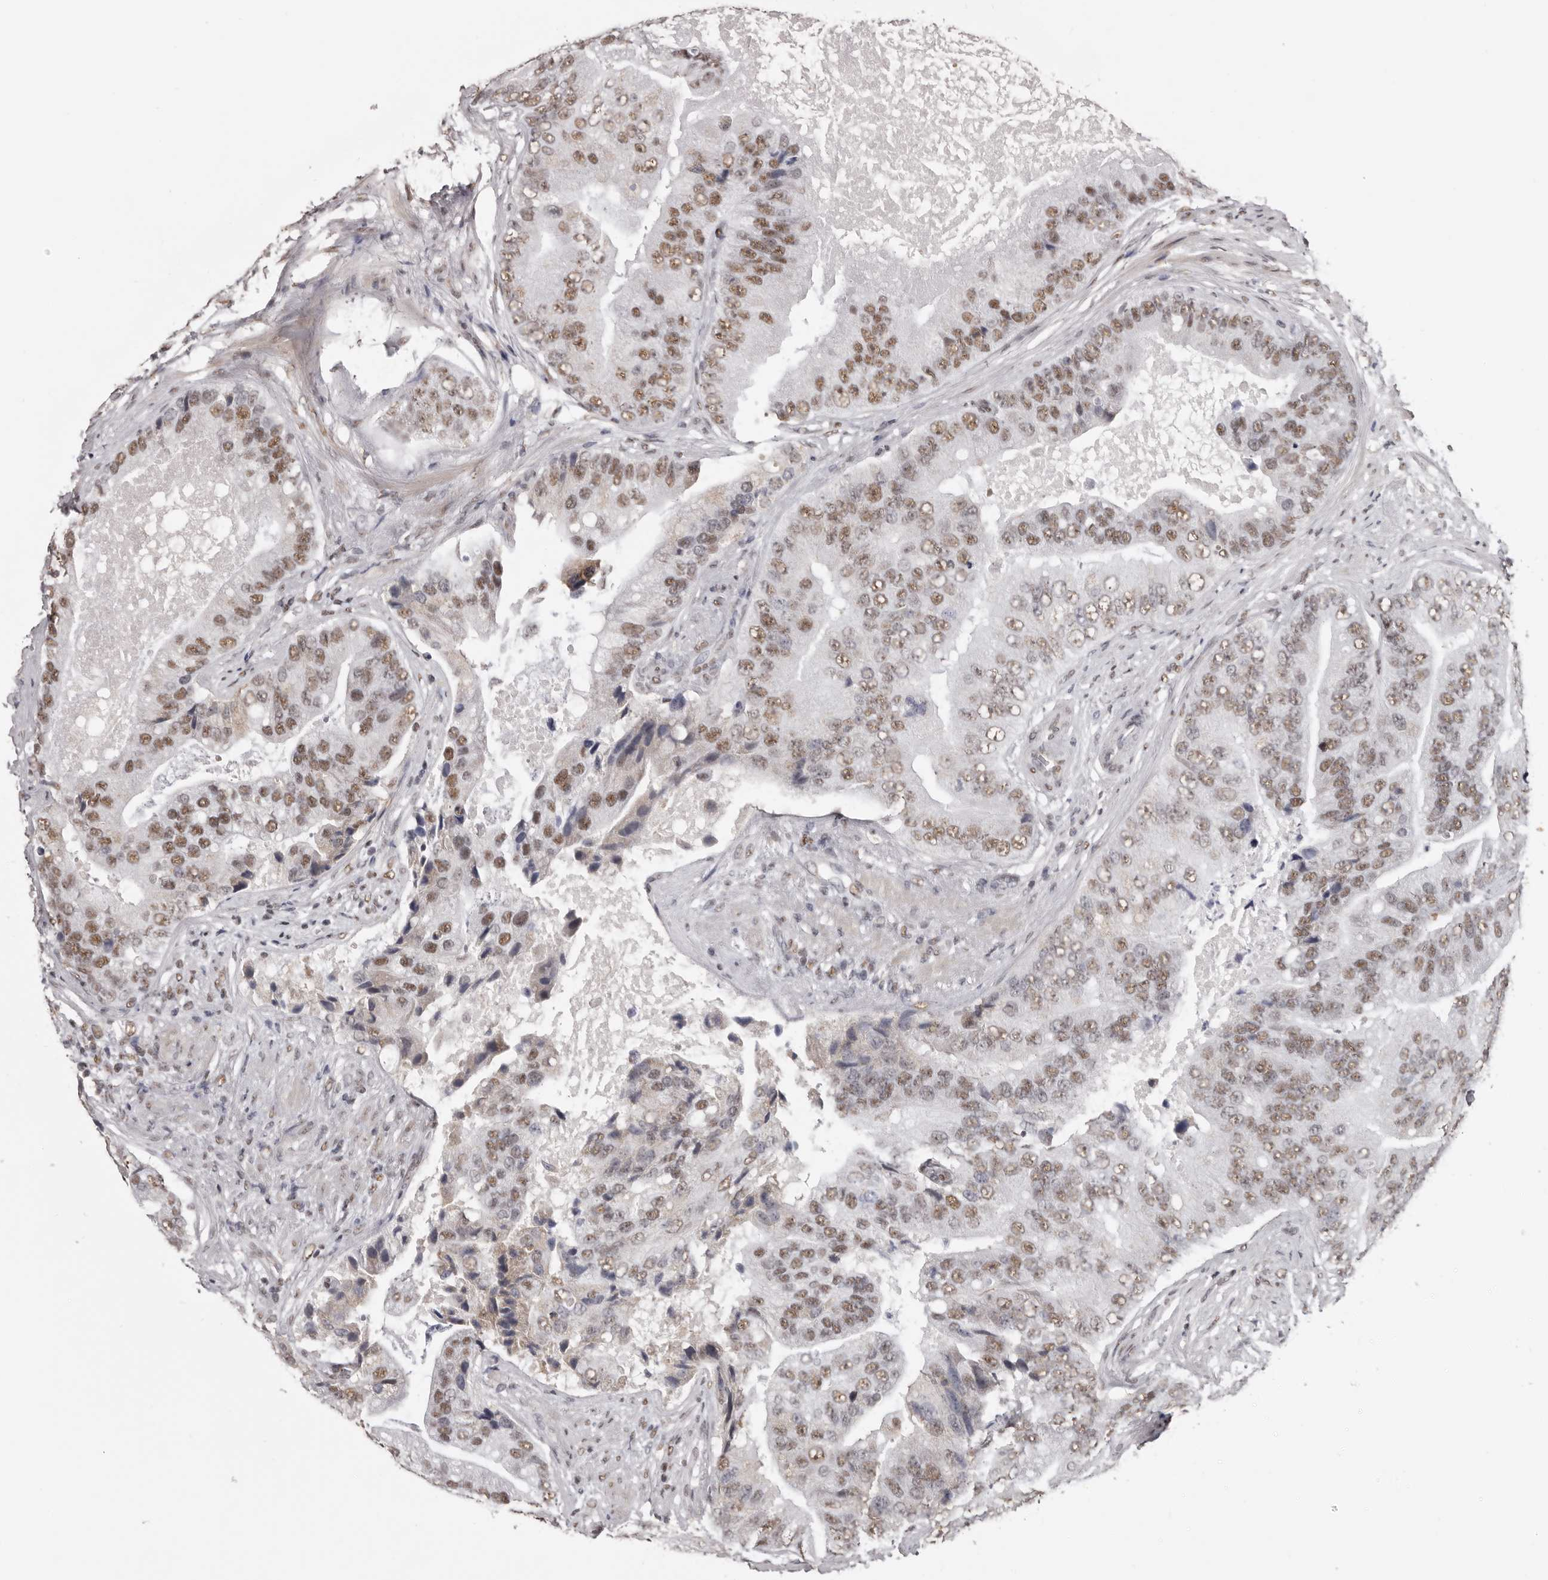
{"staining": {"intensity": "moderate", "quantity": ">75%", "location": "nuclear"}, "tissue": "prostate cancer", "cell_type": "Tumor cells", "image_type": "cancer", "snomed": [{"axis": "morphology", "description": "Adenocarcinoma, High grade"}, {"axis": "topography", "description": "Prostate"}], "caption": "There is medium levels of moderate nuclear positivity in tumor cells of prostate high-grade adenocarcinoma, as demonstrated by immunohistochemical staining (brown color).", "gene": "SCAF4", "patient": {"sex": "male", "age": 70}}